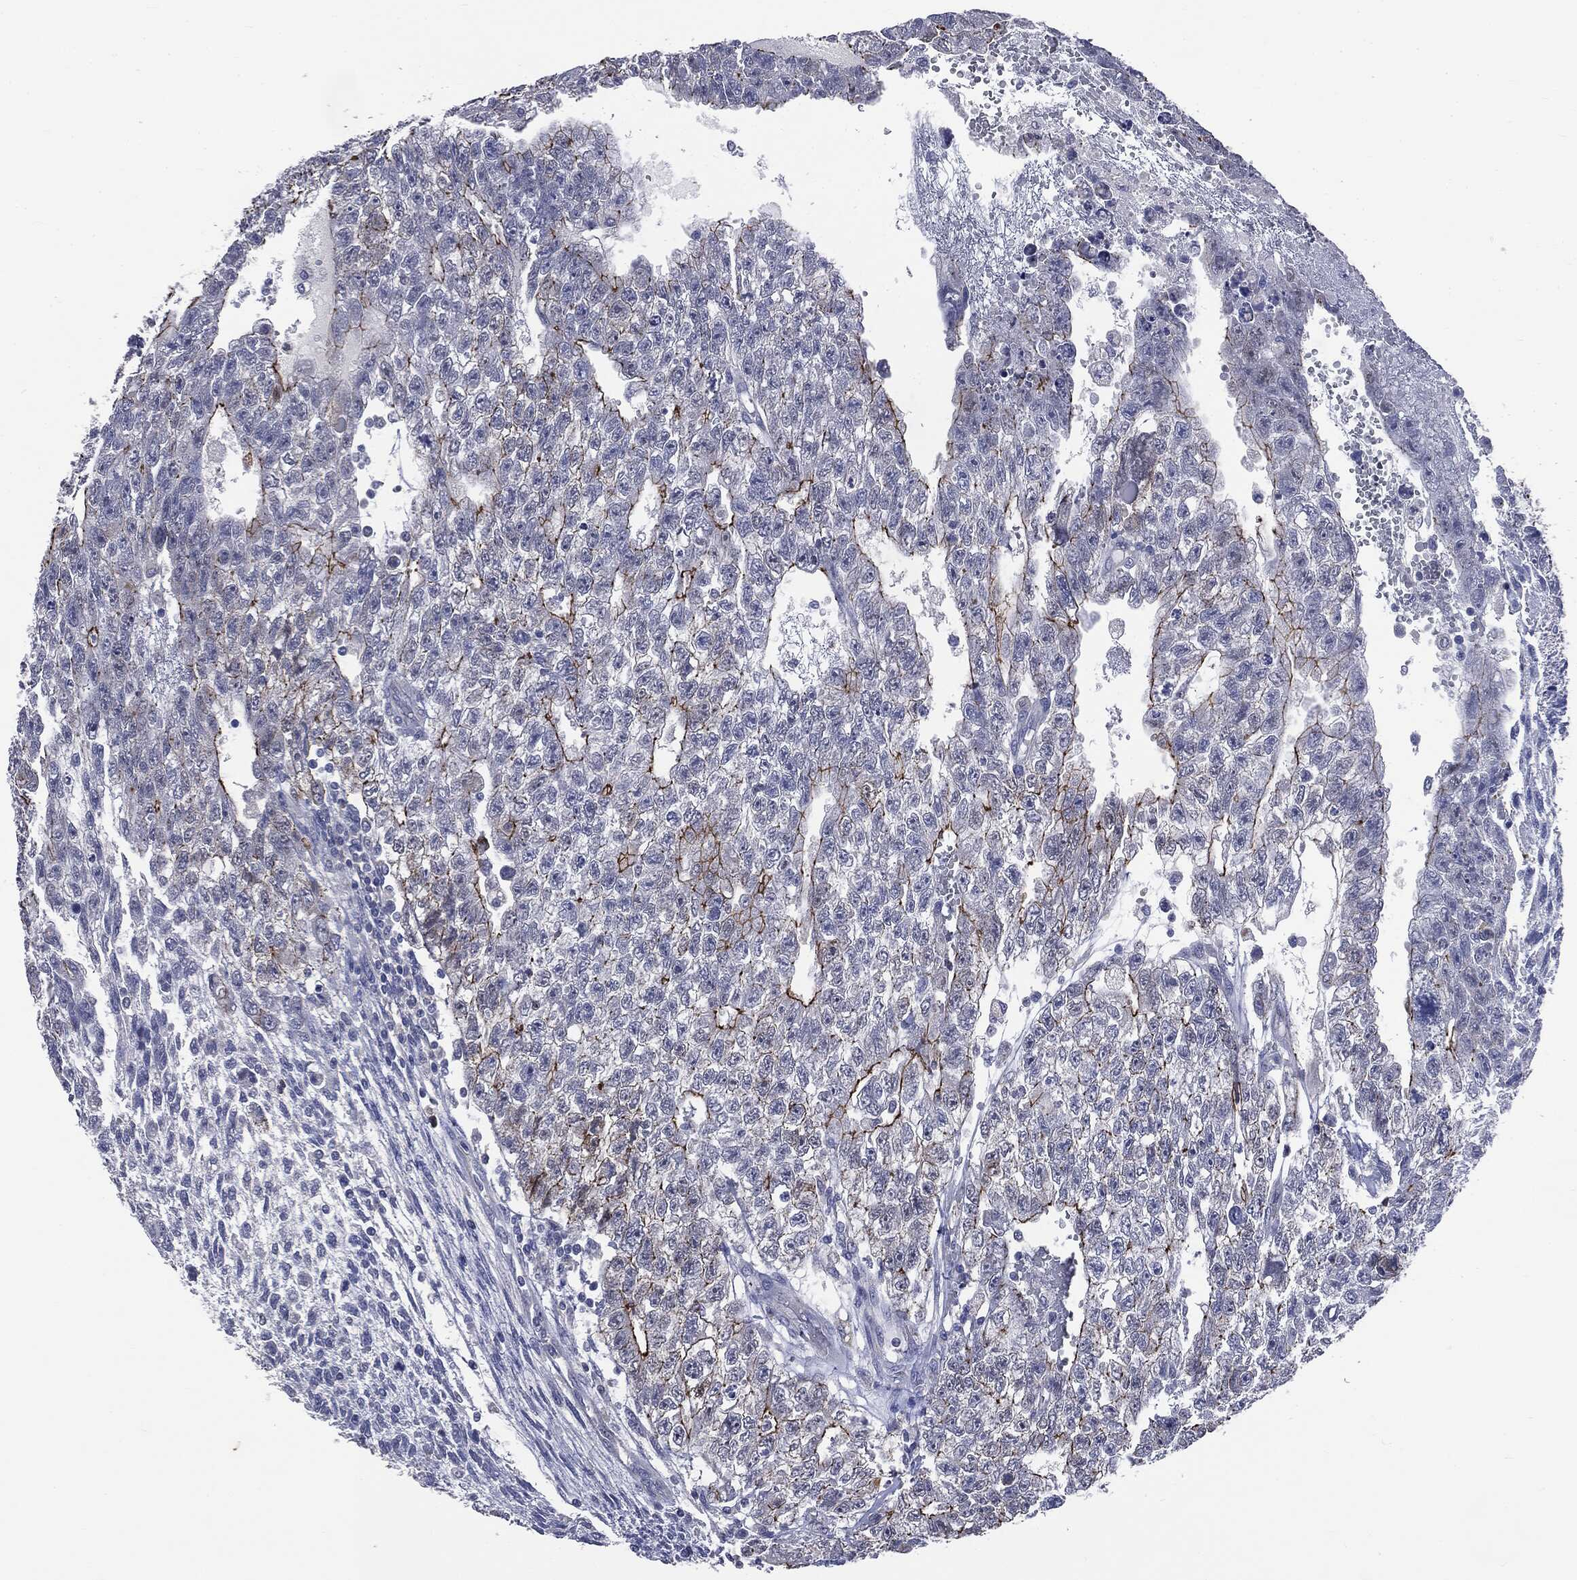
{"staining": {"intensity": "strong", "quantity": "<25%", "location": "cytoplasmic/membranous"}, "tissue": "testis cancer", "cell_type": "Tumor cells", "image_type": "cancer", "snomed": [{"axis": "morphology", "description": "Carcinoma, Embryonal, NOS"}, {"axis": "topography", "description": "Testis"}], "caption": "A brown stain shows strong cytoplasmic/membranous positivity of a protein in embryonal carcinoma (testis) tumor cells.", "gene": "PTGS2", "patient": {"sex": "male", "age": 26}}